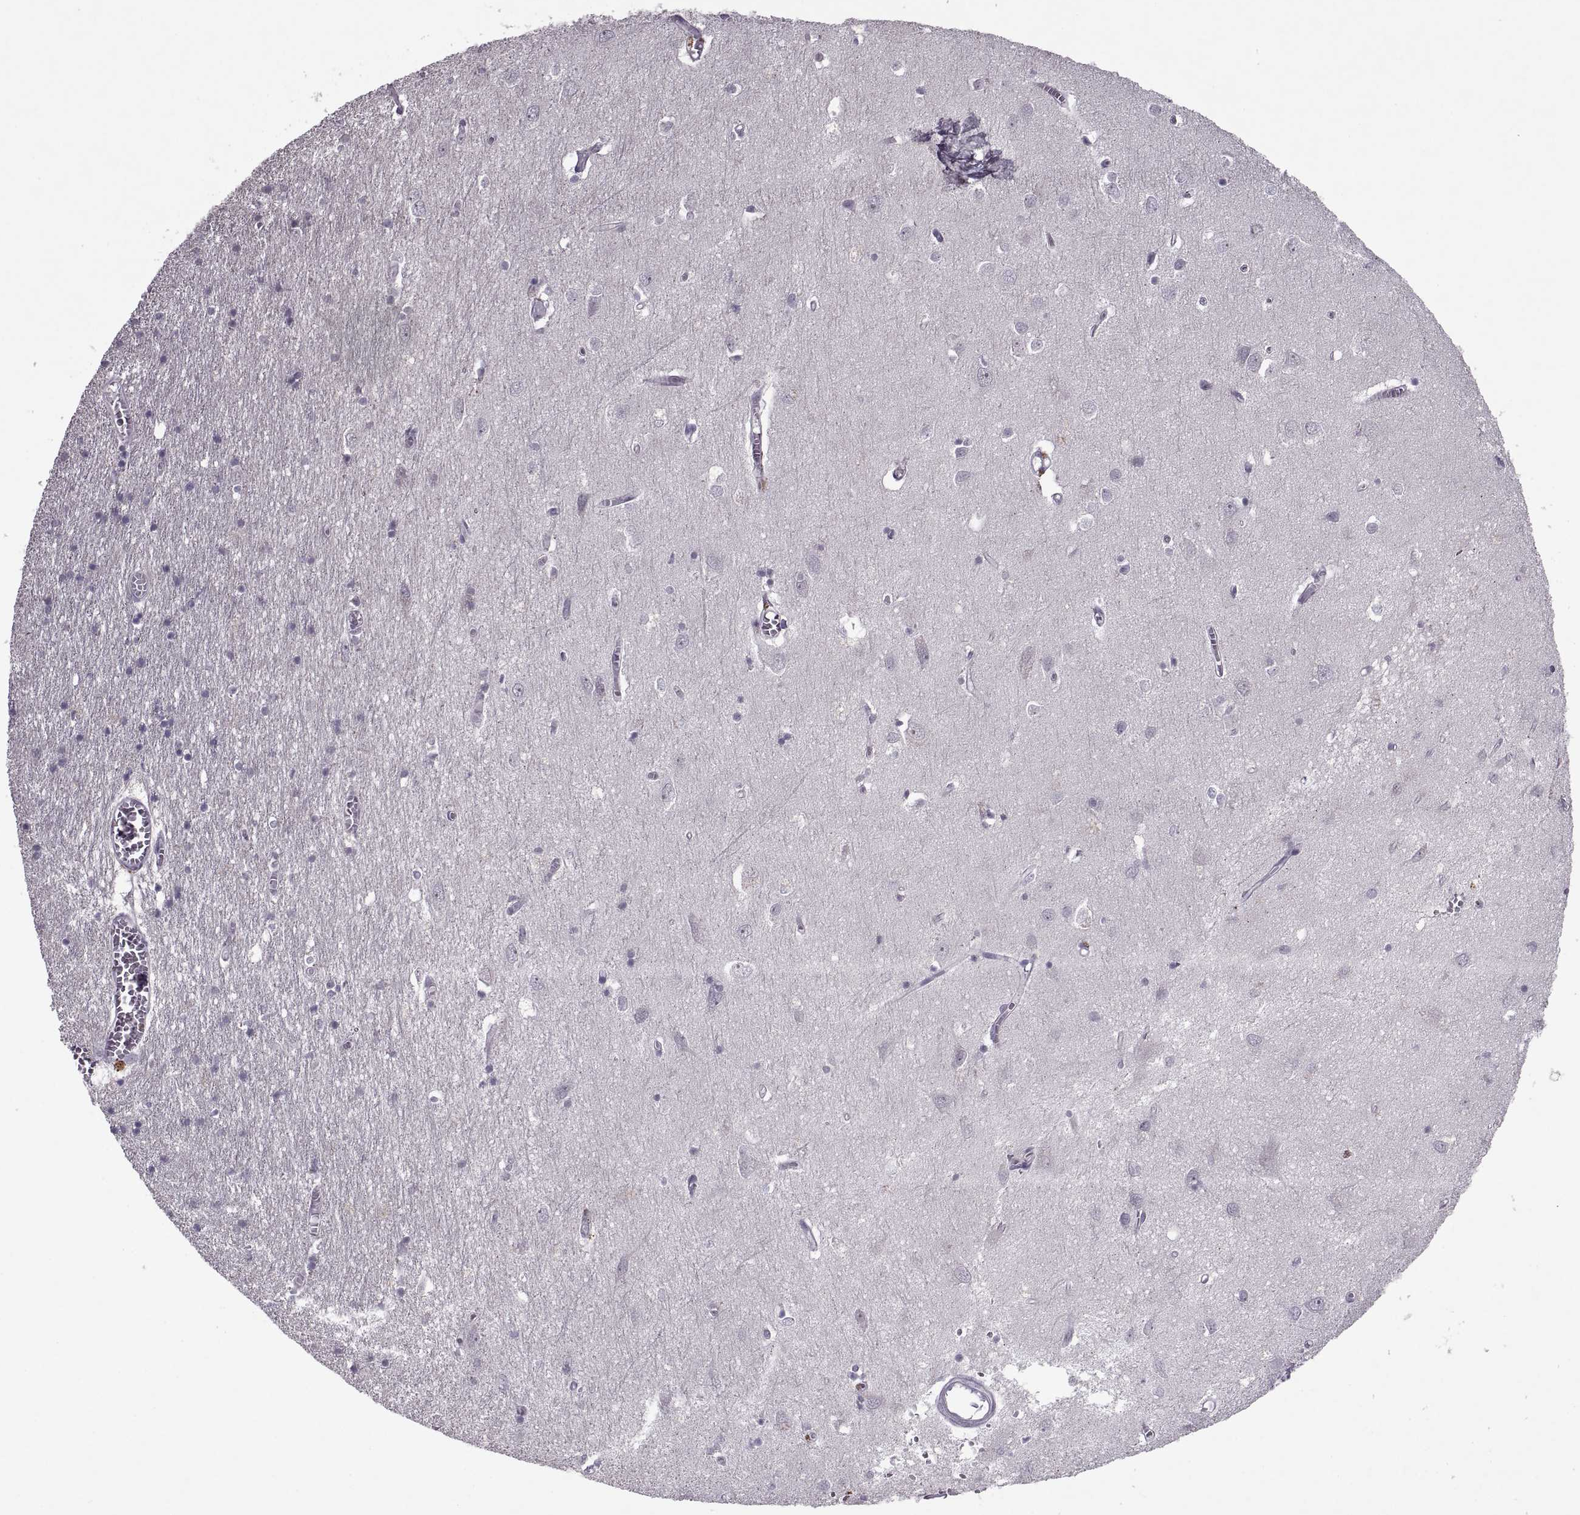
{"staining": {"intensity": "negative", "quantity": "none", "location": "none"}, "tissue": "cerebral cortex", "cell_type": "Endothelial cells", "image_type": "normal", "snomed": [{"axis": "morphology", "description": "Normal tissue, NOS"}, {"axis": "topography", "description": "Cerebral cortex"}], "caption": "Cerebral cortex was stained to show a protein in brown. There is no significant staining in endothelial cells. (Stains: DAB immunohistochemistry (IHC) with hematoxylin counter stain, Microscopy: brightfield microscopy at high magnification).", "gene": "MGAT4D", "patient": {"sex": "male", "age": 70}}